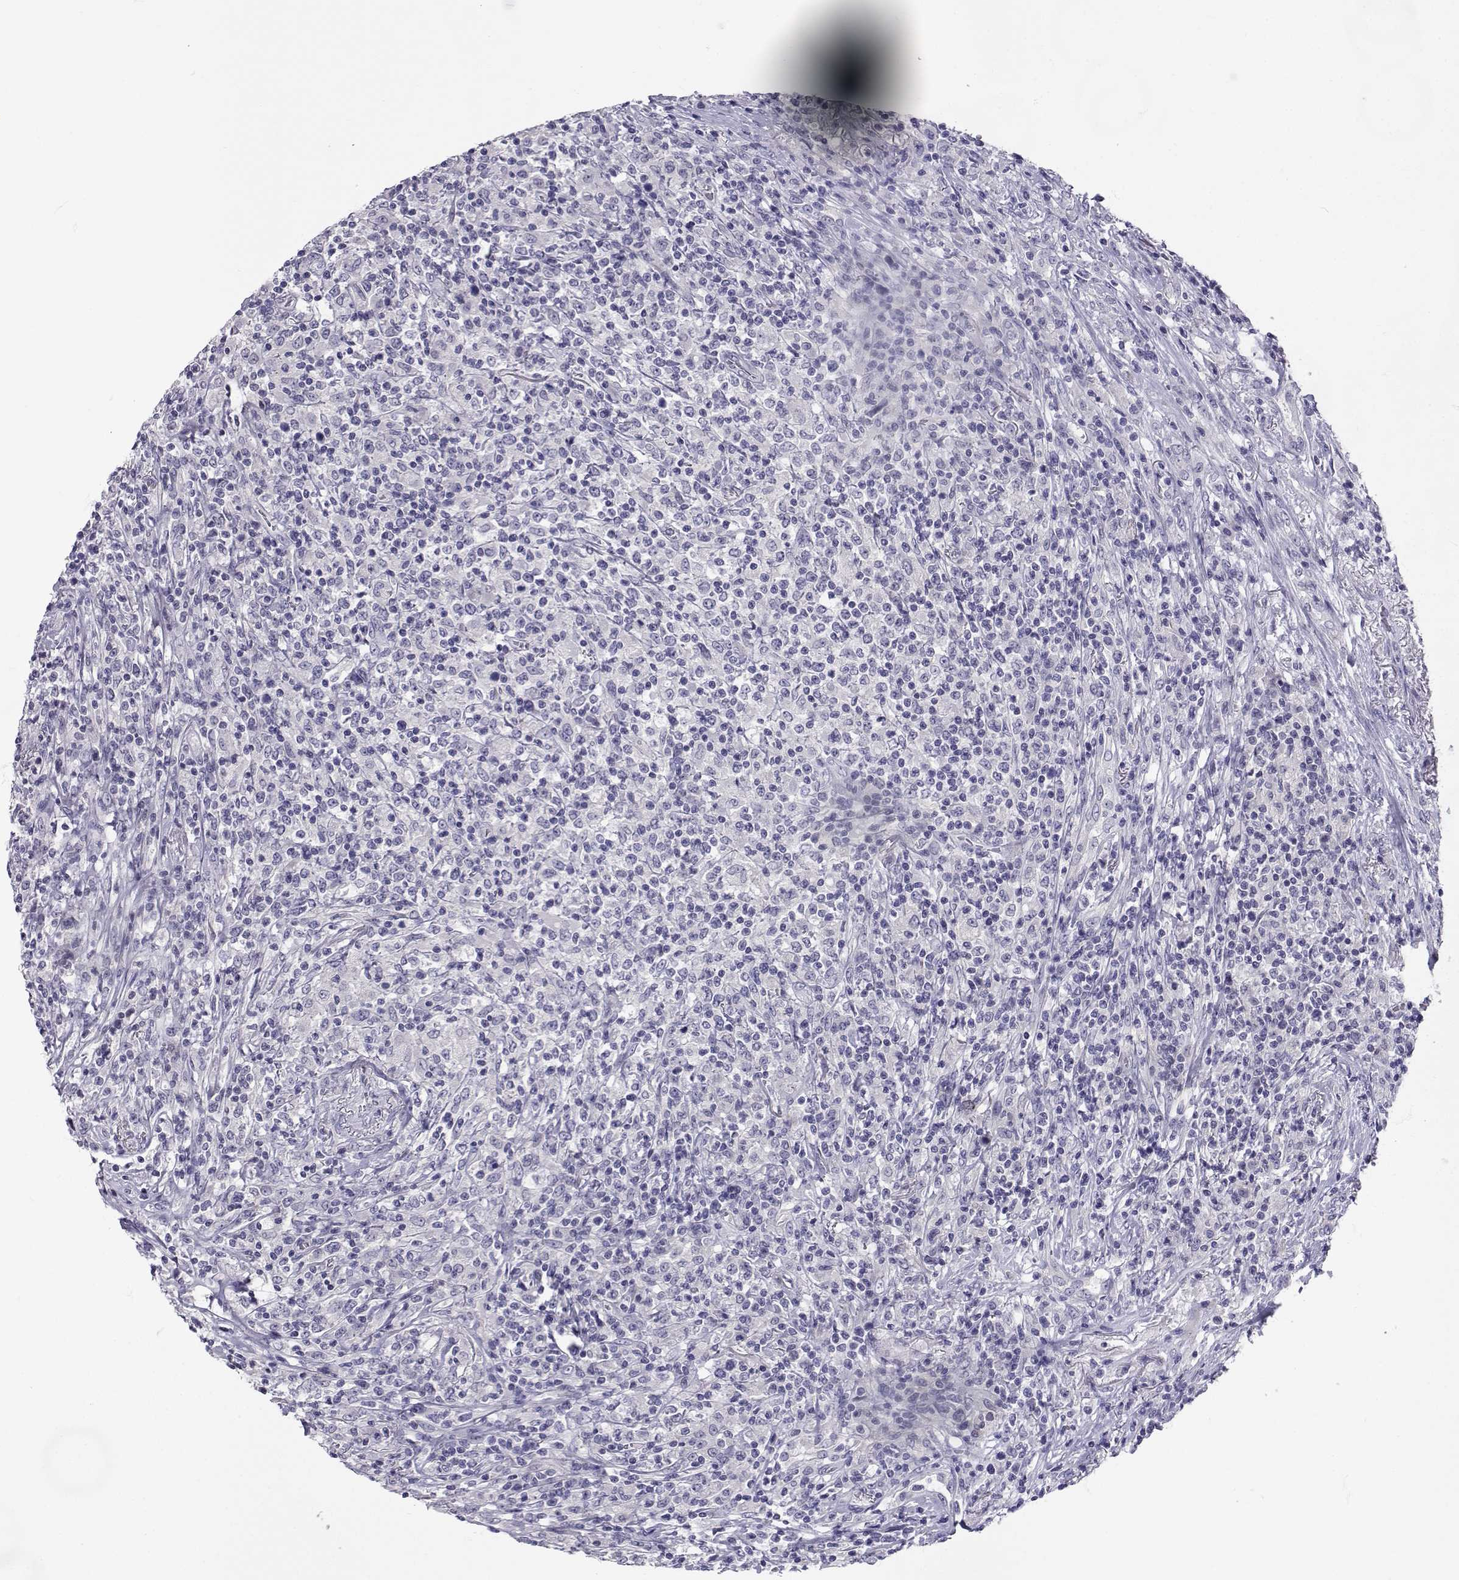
{"staining": {"intensity": "negative", "quantity": "none", "location": "none"}, "tissue": "lymphoma", "cell_type": "Tumor cells", "image_type": "cancer", "snomed": [{"axis": "morphology", "description": "Malignant lymphoma, non-Hodgkin's type, High grade"}, {"axis": "topography", "description": "Lung"}], "caption": "A histopathology image of human lymphoma is negative for staining in tumor cells.", "gene": "SLC6A3", "patient": {"sex": "male", "age": 79}}